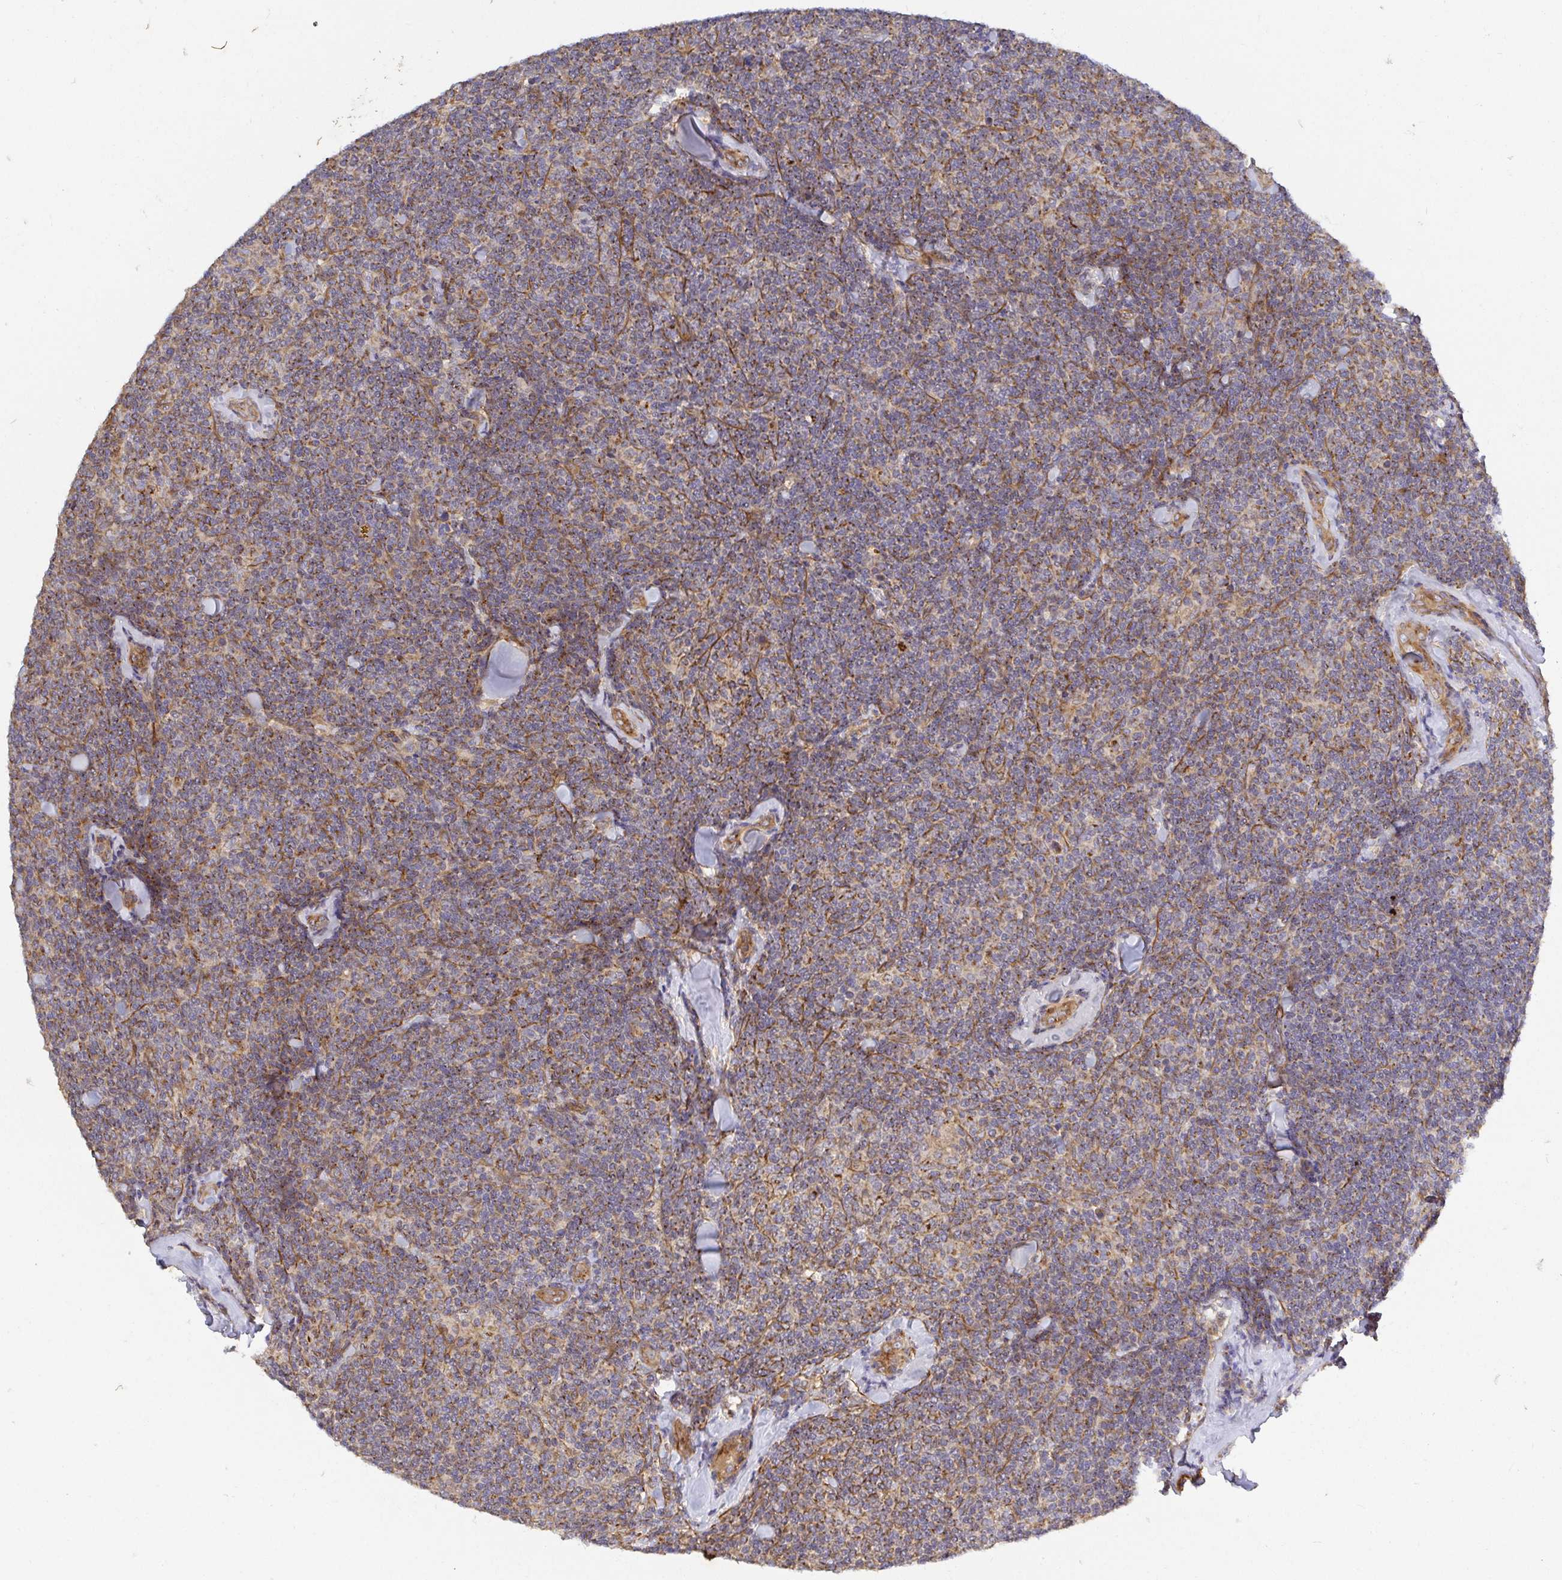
{"staining": {"intensity": "moderate", "quantity": ">75%", "location": "cytoplasmic/membranous"}, "tissue": "lymphoma", "cell_type": "Tumor cells", "image_type": "cancer", "snomed": [{"axis": "morphology", "description": "Malignant lymphoma, non-Hodgkin's type, Low grade"}, {"axis": "topography", "description": "Lymph node"}], "caption": "This image demonstrates immunohistochemistry staining of lymphoma, with medium moderate cytoplasmic/membranous positivity in approximately >75% of tumor cells.", "gene": "TM9SF4", "patient": {"sex": "female", "age": 56}}